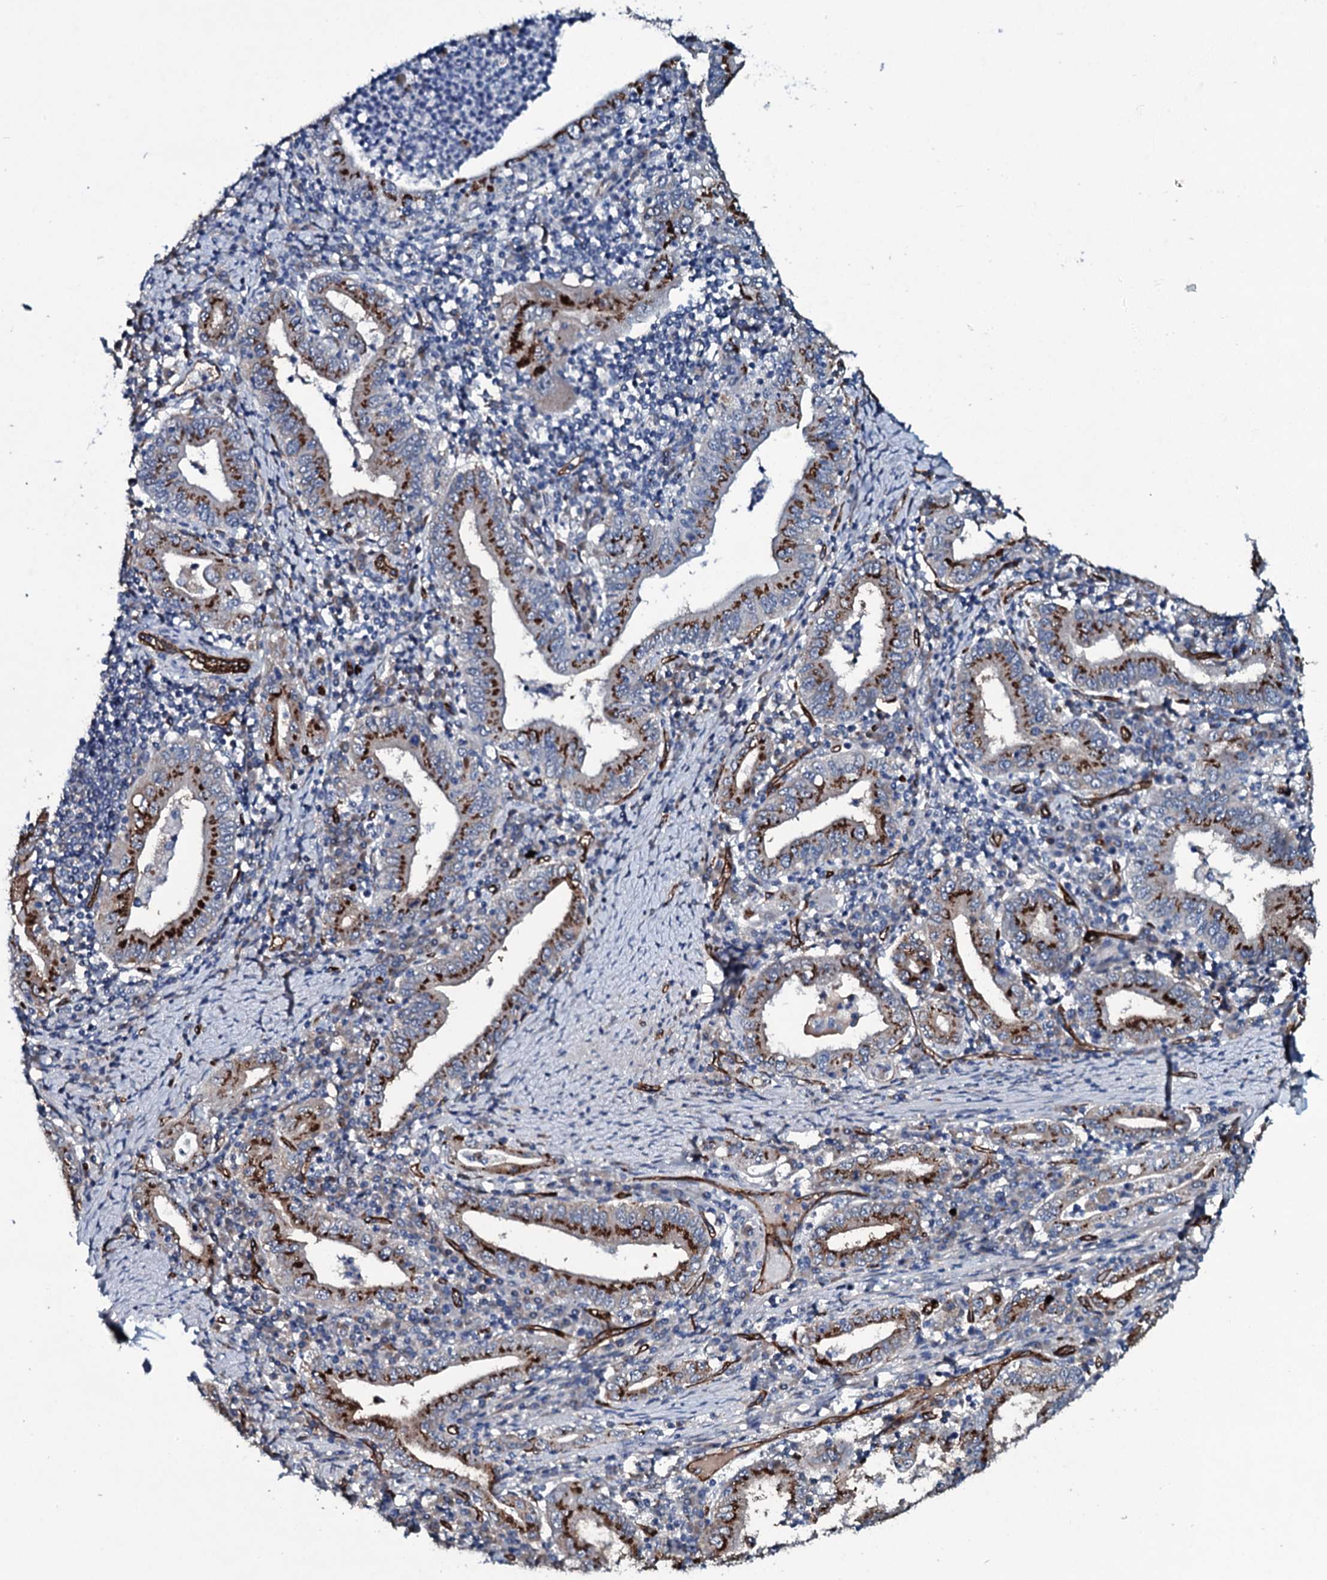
{"staining": {"intensity": "strong", "quantity": "25%-75%", "location": "cytoplasmic/membranous"}, "tissue": "stomach cancer", "cell_type": "Tumor cells", "image_type": "cancer", "snomed": [{"axis": "morphology", "description": "Normal tissue, NOS"}, {"axis": "morphology", "description": "Adenocarcinoma, NOS"}, {"axis": "topography", "description": "Esophagus"}, {"axis": "topography", "description": "Stomach, upper"}, {"axis": "topography", "description": "Peripheral nerve tissue"}], "caption": "Immunohistochemistry (IHC) image of neoplastic tissue: stomach cancer (adenocarcinoma) stained using immunohistochemistry (IHC) reveals high levels of strong protein expression localized specifically in the cytoplasmic/membranous of tumor cells, appearing as a cytoplasmic/membranous brown color.", "gene": "CLEC14A", "patient": {"sex": "male", "age": 62}}